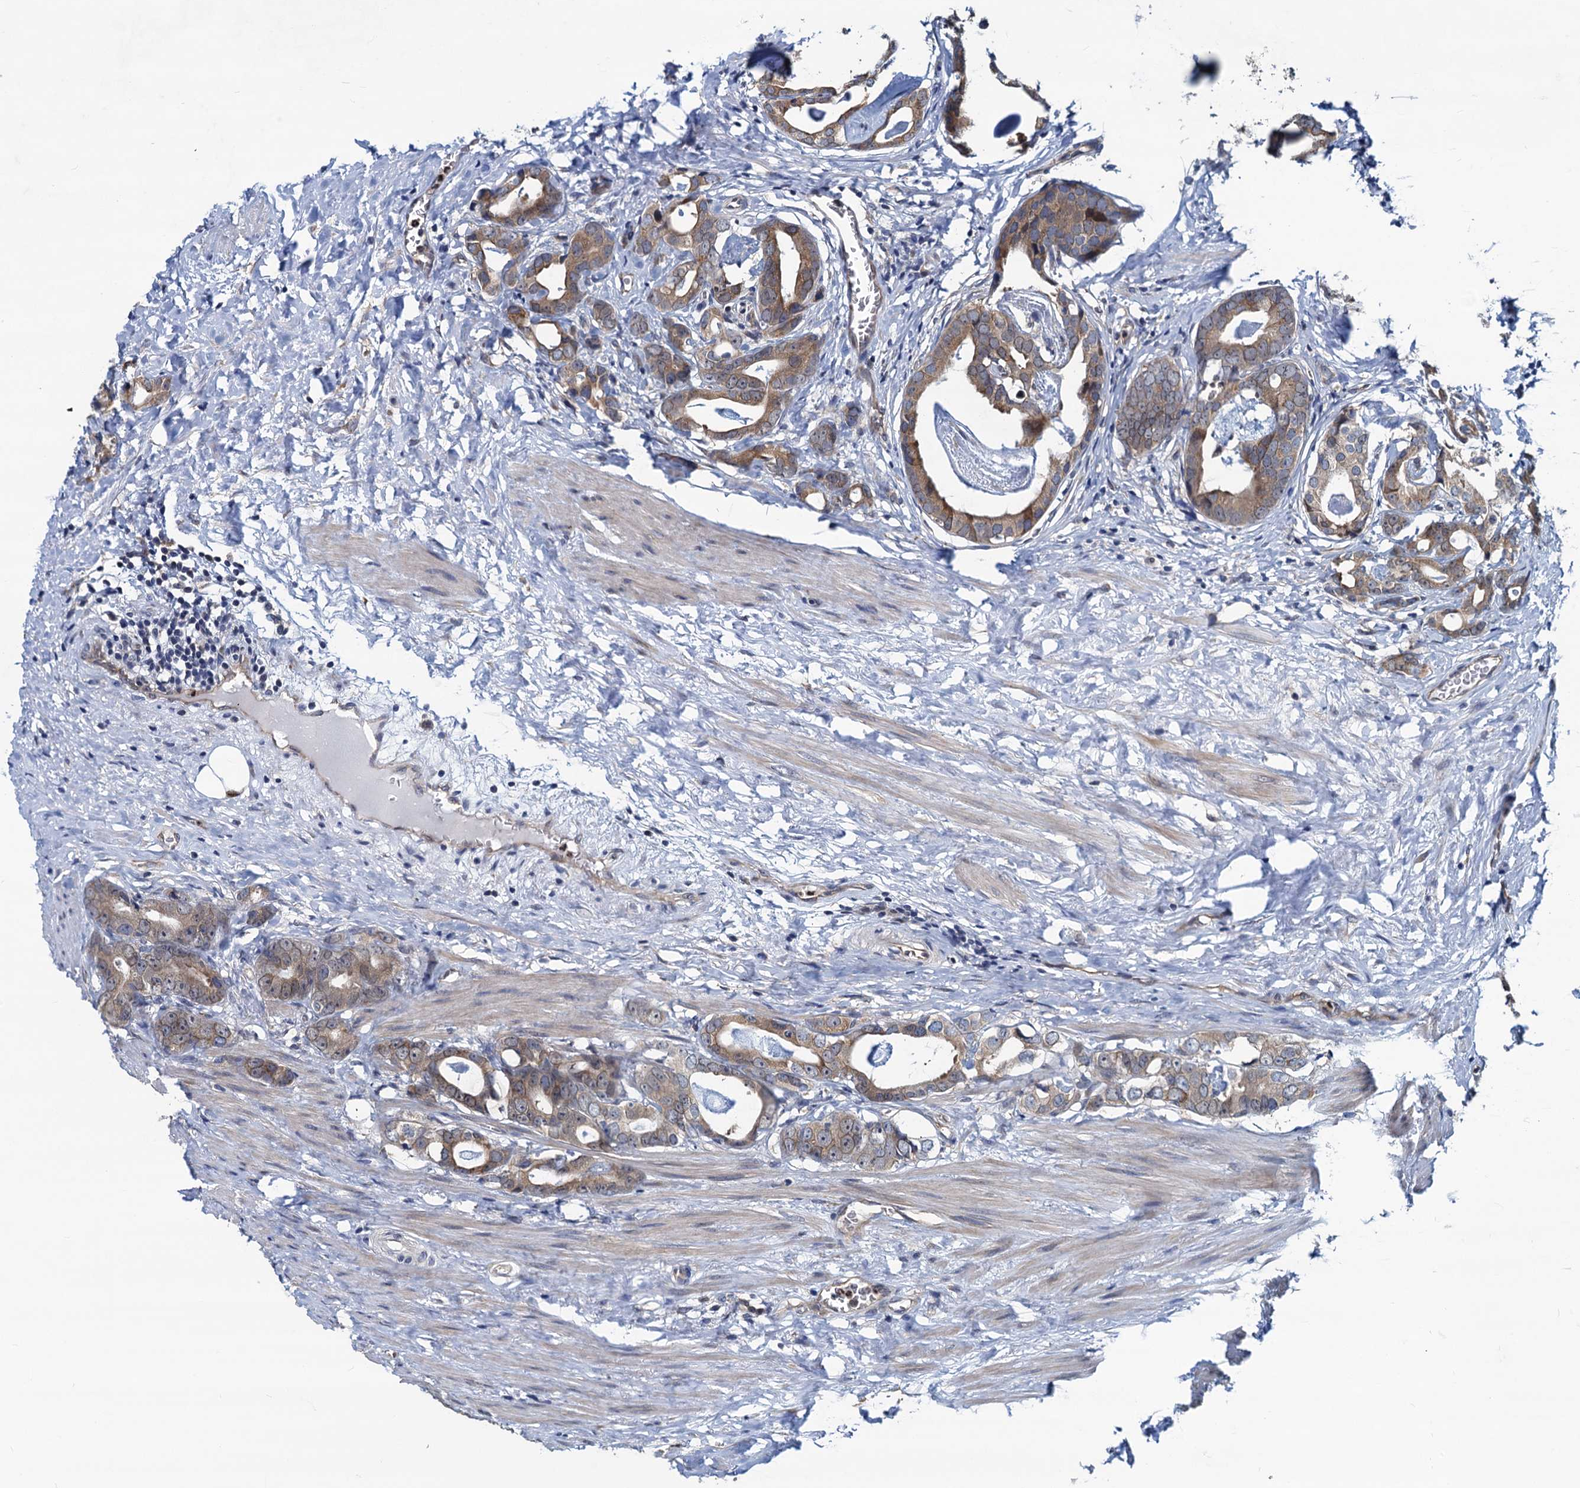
{"staining": {"intensity": "moderate", "quantity": ">75%", "location": "cytoplasmic/membranous"}, "tissue": "prostate cancer", "cell_type": "Tumor cells", "image_type": "cancer", "snomed": [{"axis": "morphology", "description": "Adenocarcinoma, Low grade"}, {"axis": "topography", "description": "Prostate"}], "caption": "An IHC micrograph of neoplastic tissue is shown. Protein staining in brown labels moderate cytoplasmic/membranous positivity in prostate cancer (adenocarcinoma (low-grade)) within tumor cells. (DAB (3,3'-diaminobenzidine) IHC, brown staining for protein, blue staining for nuclei).", "gene": "RNF125", "patient": {"sex": "male", "age": 71}}